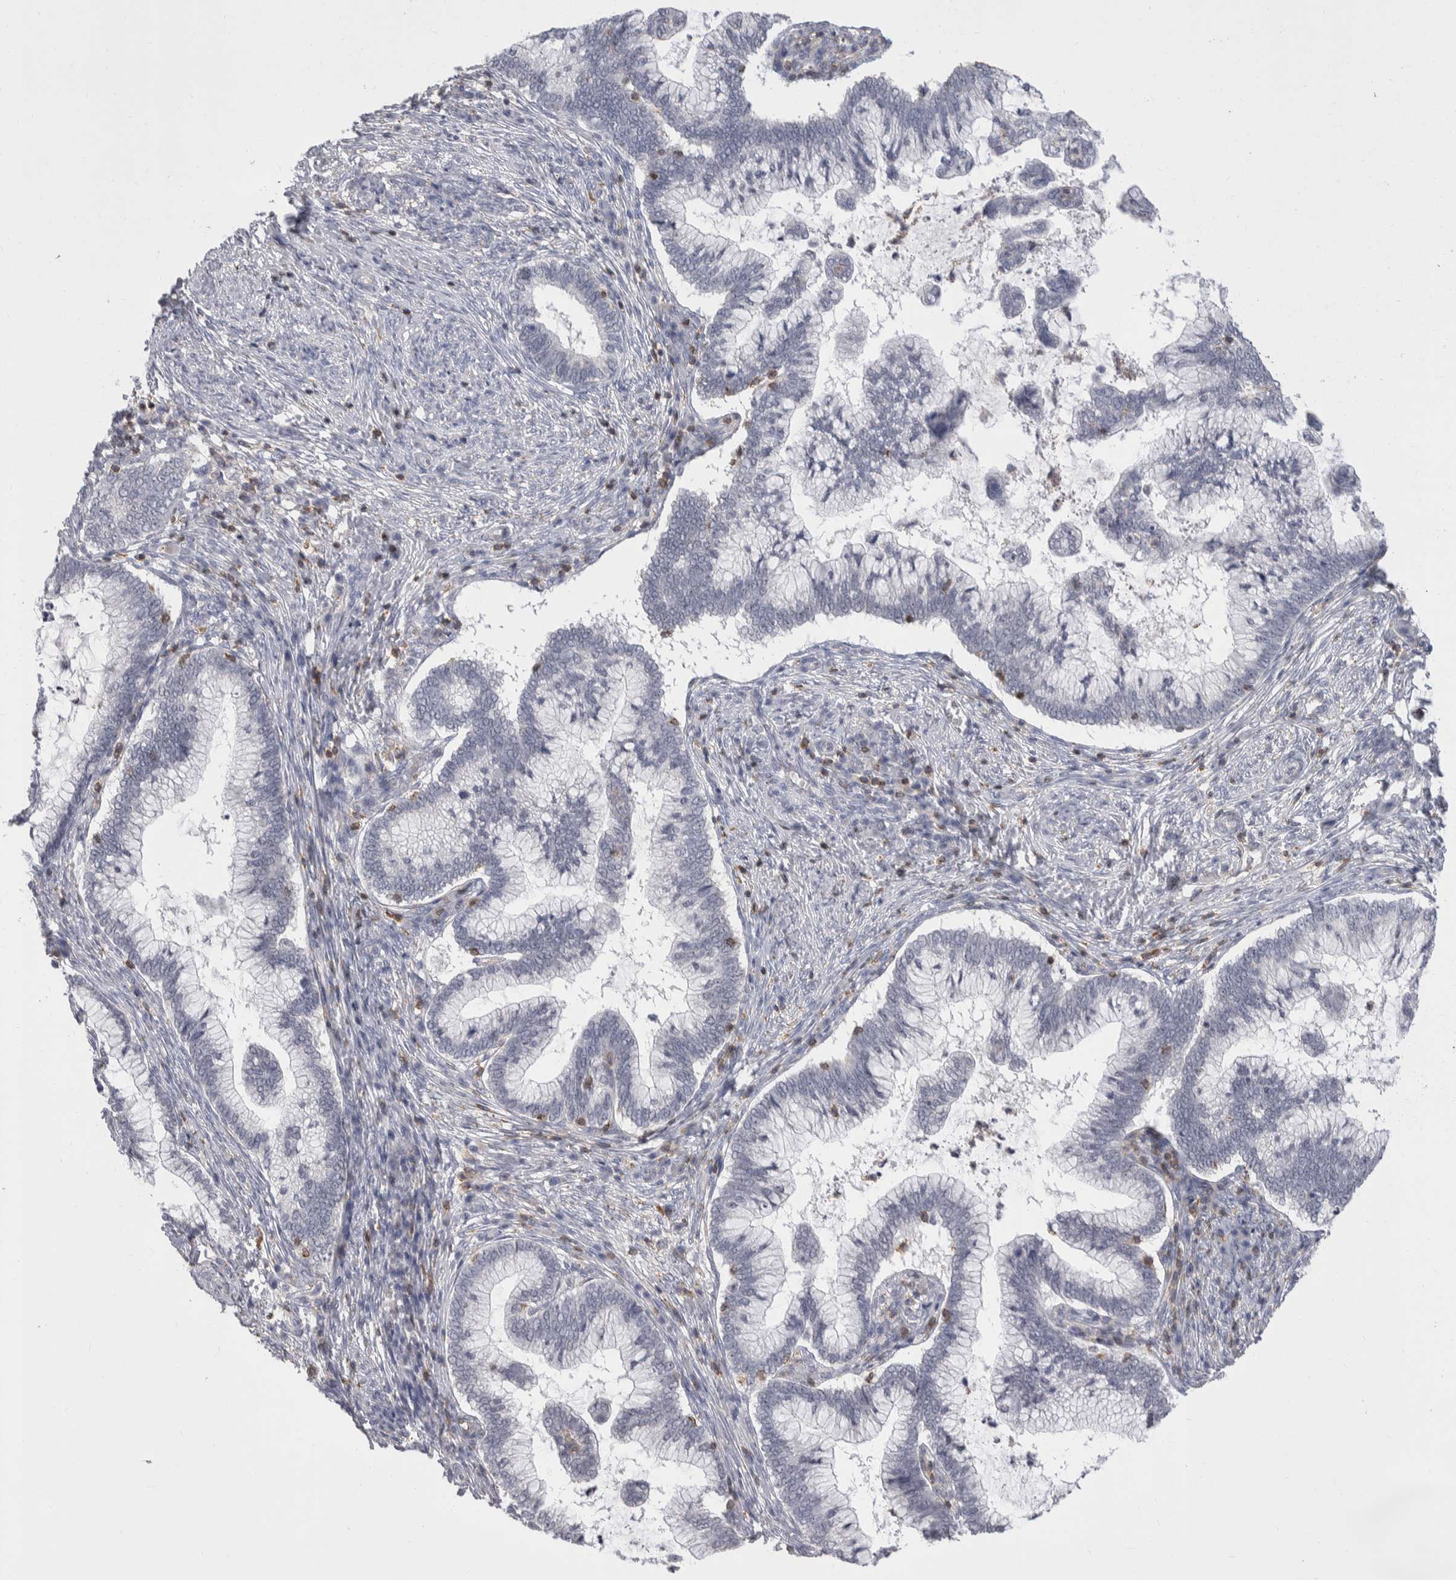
{"staining": {"intensity": "negative", "quantity": "none", "location": "none"}, "tissue": "cervical cancer", "cell_type": "Tumor cells", "image_type": "cancer", "snomed": [{"axis": "morphology", "description": "Adenocarcinoma, NOS"}, {"axis": "topography", "description": "Cervix"}], "caption": "Immunohistochemical staining of human cervical cancer (adenocarcinoma) demonstrates no significant expression in tumor cells.", "gene": "CEP295NL", "patient": {"sex": "female", "age": 36}}